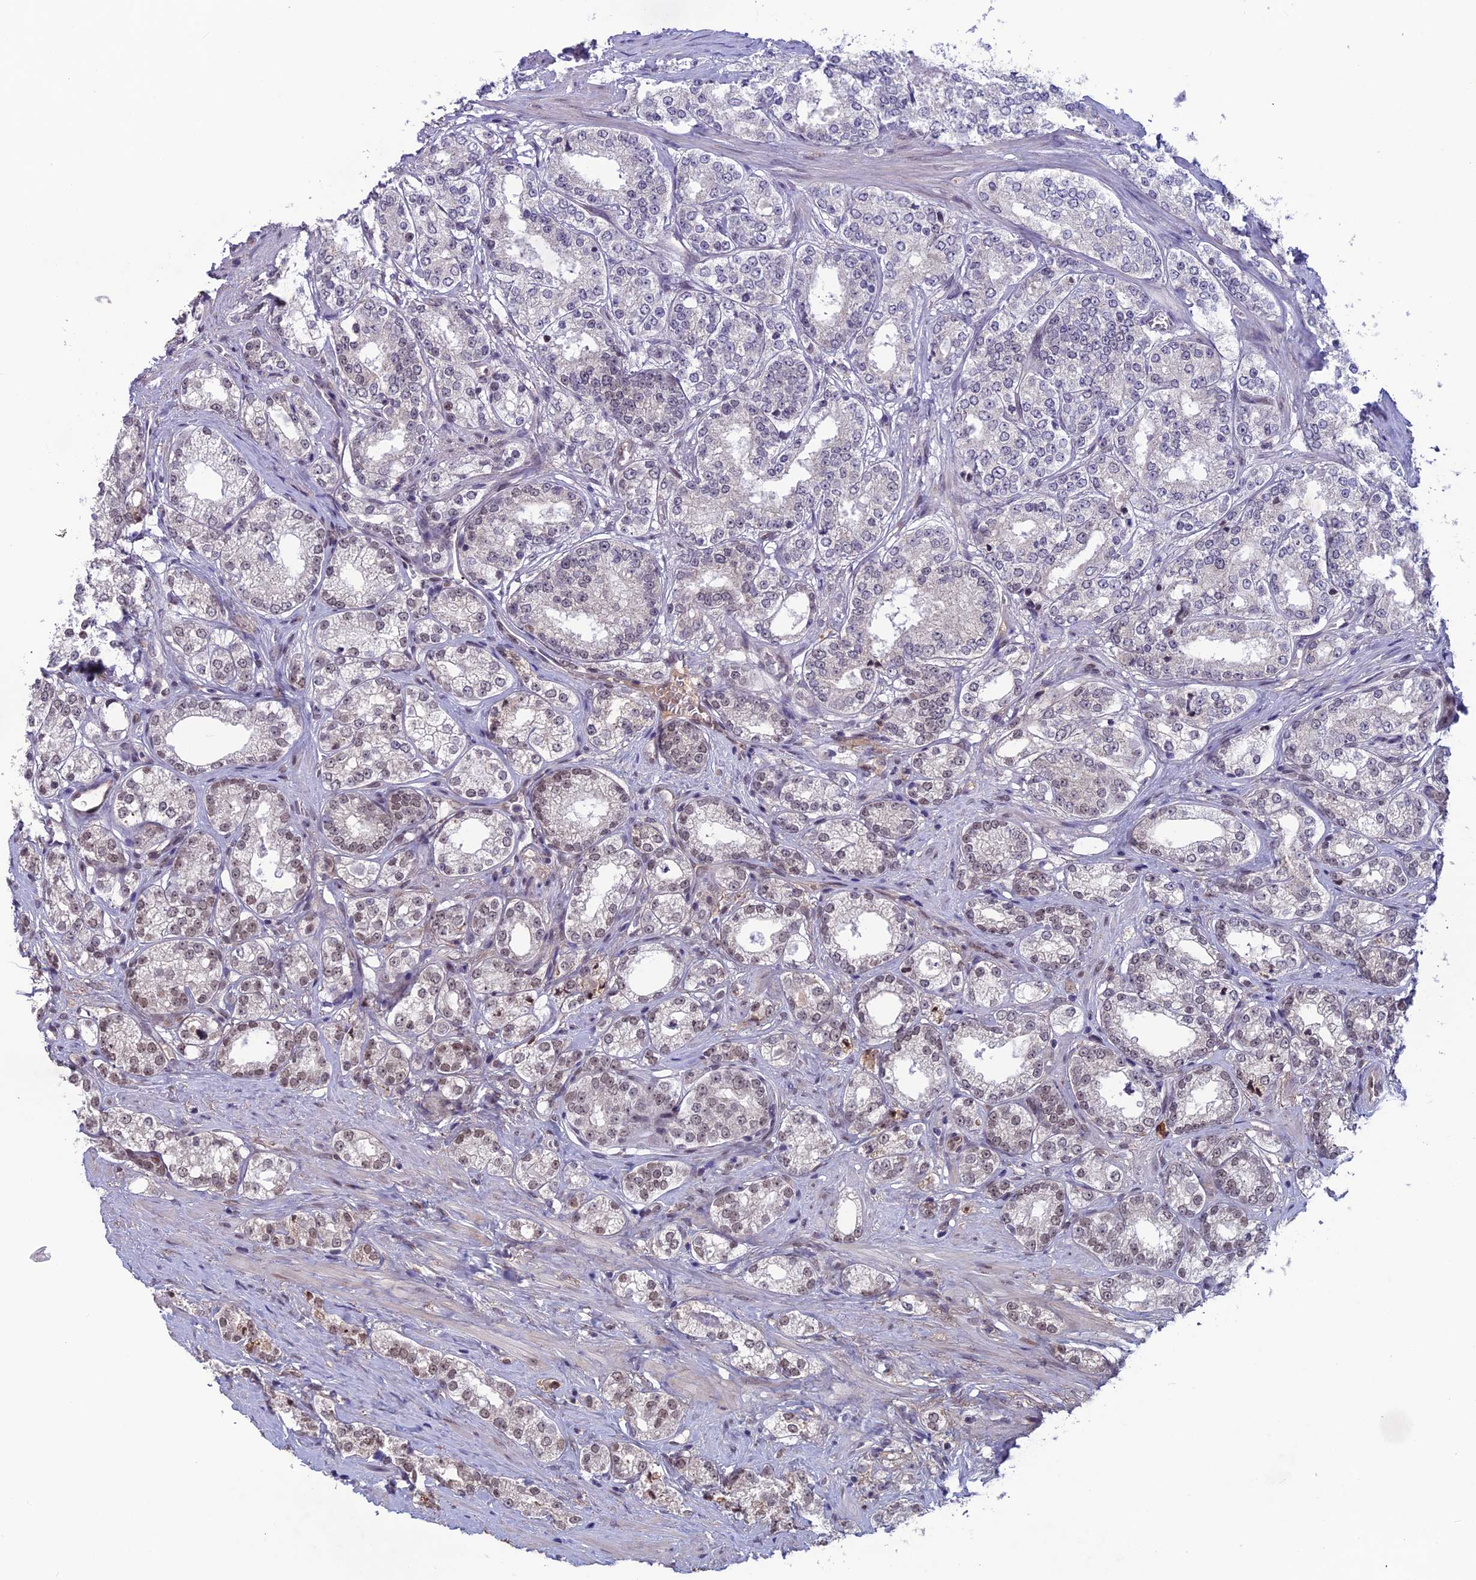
{"staining": {"intensity": "weak", "quantity": "<25%", "location": "nuclear"}, "tissue": "prostate cancer", "cell_type": "Tumor cells", "image_type": "cancer", "snomed": [{"axis": "morphology", "description": "Normal tissue, NOS"}, {"axis": "morphology", "description": "Adenocarcinoma, High grade"}, {"axis": "topography", "description": "Prostate"}], "caption": "This is a photomicrograph of IHC staining of prostate cancer, which shows no positivity in tumor cells.", "gene": "FKBPL", "patient": {"sex": "male", "age": 83}}